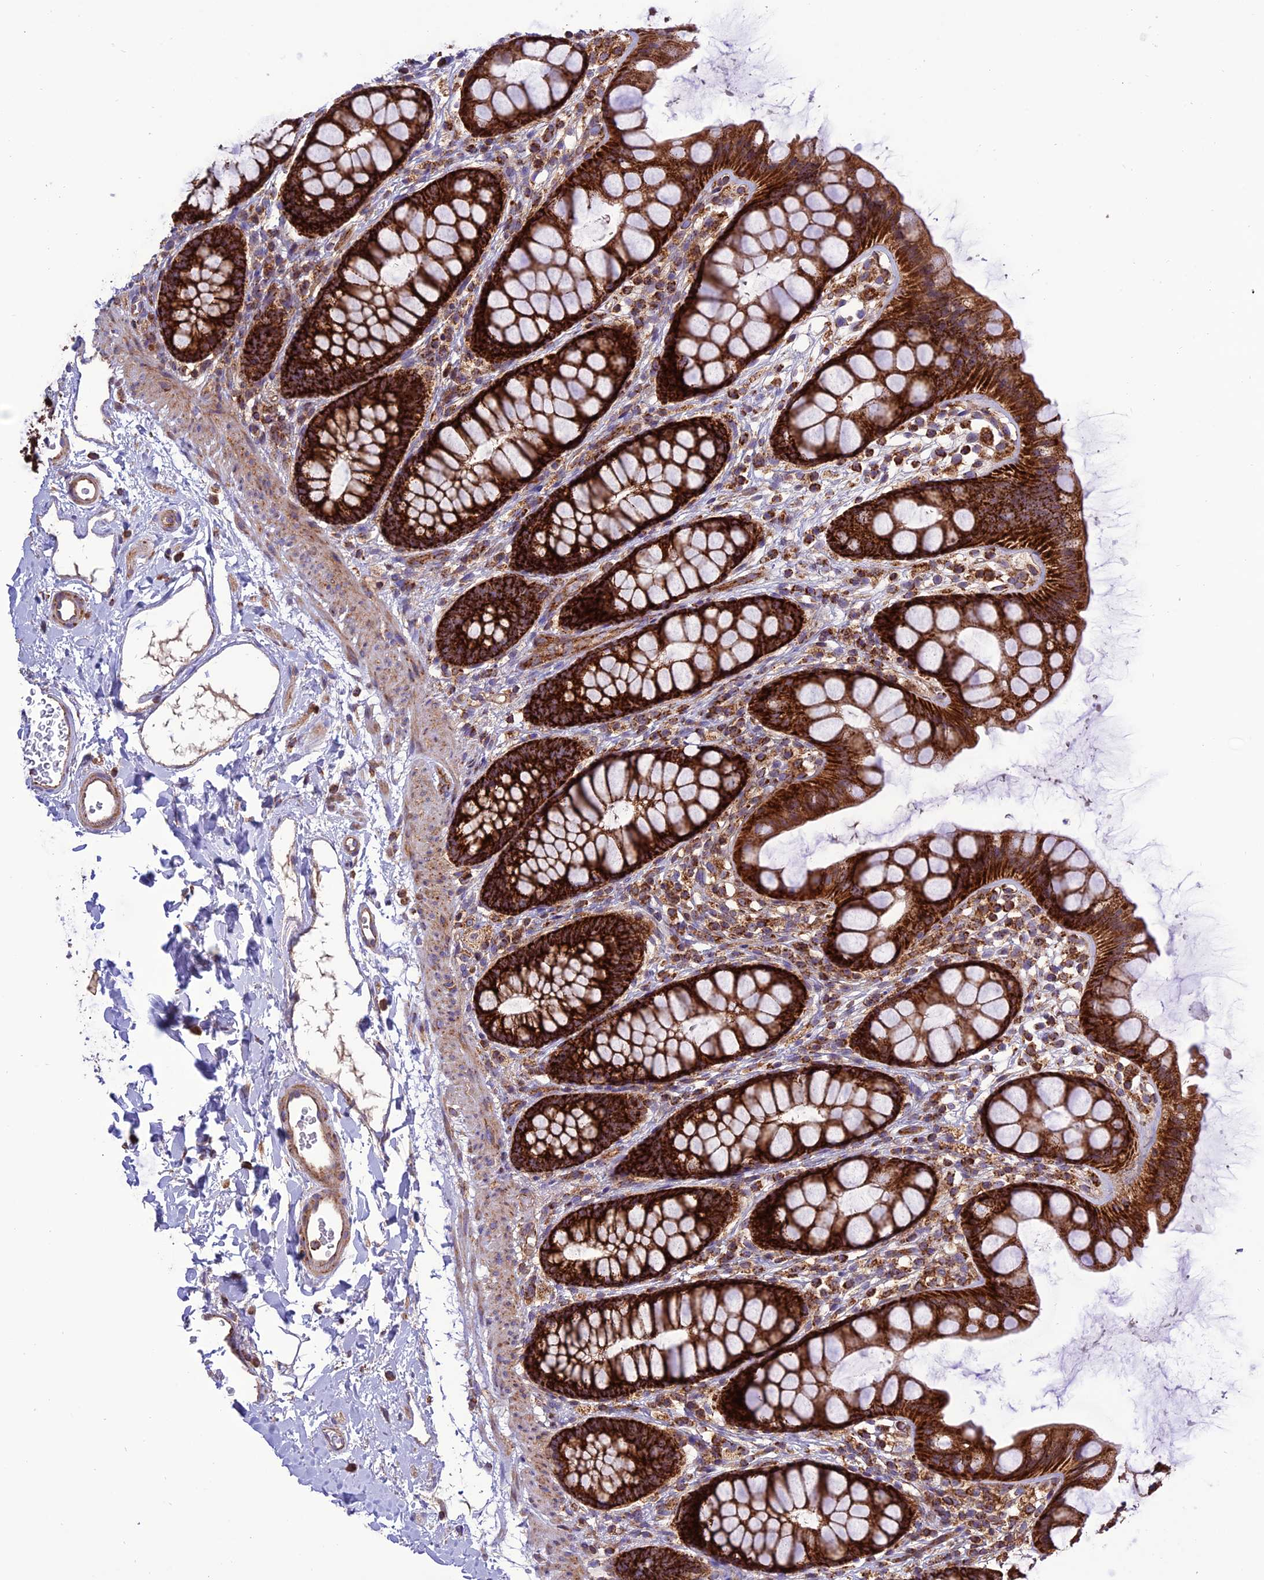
{"staining": {"intensity": "strong", "quantity": ">75%", "location": "cytoplasmic/membranous"}, "tissue": "rectum", "cell_type": "Glandular cells", "image_type": "normal", "snomed": [{"axis": "morphology", "description": "Normal tissue, NOS"}, {"axis": "topography", "description": "Rectum"}], "caption": "Glandular cells demonstrate high levels of strong cytoplasmic/membranous positivity in approximately >75% of cells in normal rectum. (DAB IHC, brown staining for protein, blue staining for nuclei).", "gene": "MRPS9", "patient": {"sex": "female", "age": 65}}